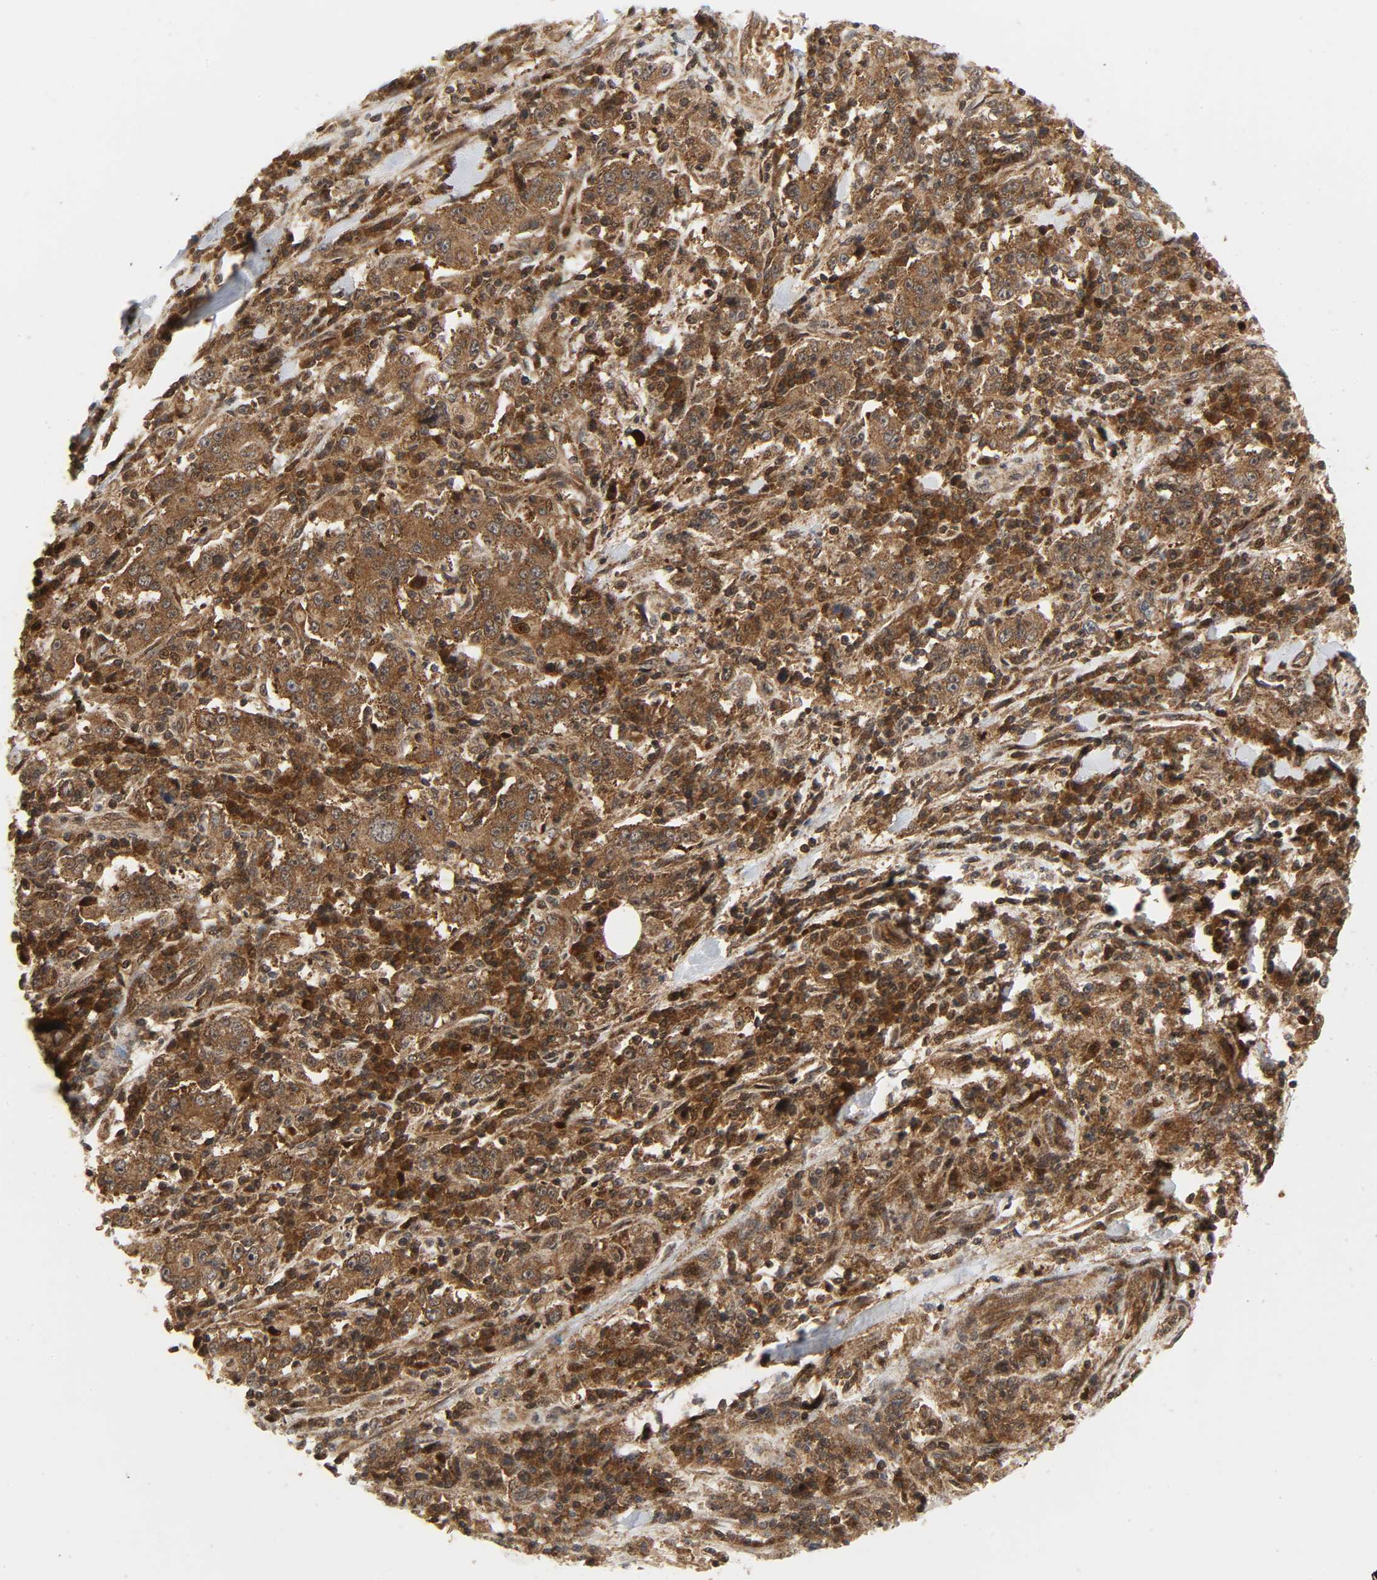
{"staining": {"intensity": "moderate", "quantity": ">75%", "location": "cytoplasmic/membranous"}, "tissue": "stomach cancer", "cell_type": "Tumor cells", "image_type": "cancer", "snomed": [{"axis": "morphology", "description": "Normal tissue, NOS"}, {"axis": "morphology", "description": "Adenocarcinoma, NOS"}, {"axis": "topography", "description": "Stomach, upper"}, {"axis": "topography", "description": "Stomach"}], "caption": "IHC (DAB) staining of stomach adenocarcinoma demonstrates moderate cytoplasmic/membranous protein staining in about >75% of tumor cells.", "gene": "CHUK", "patient": {"sex": "male", "age": 59}}